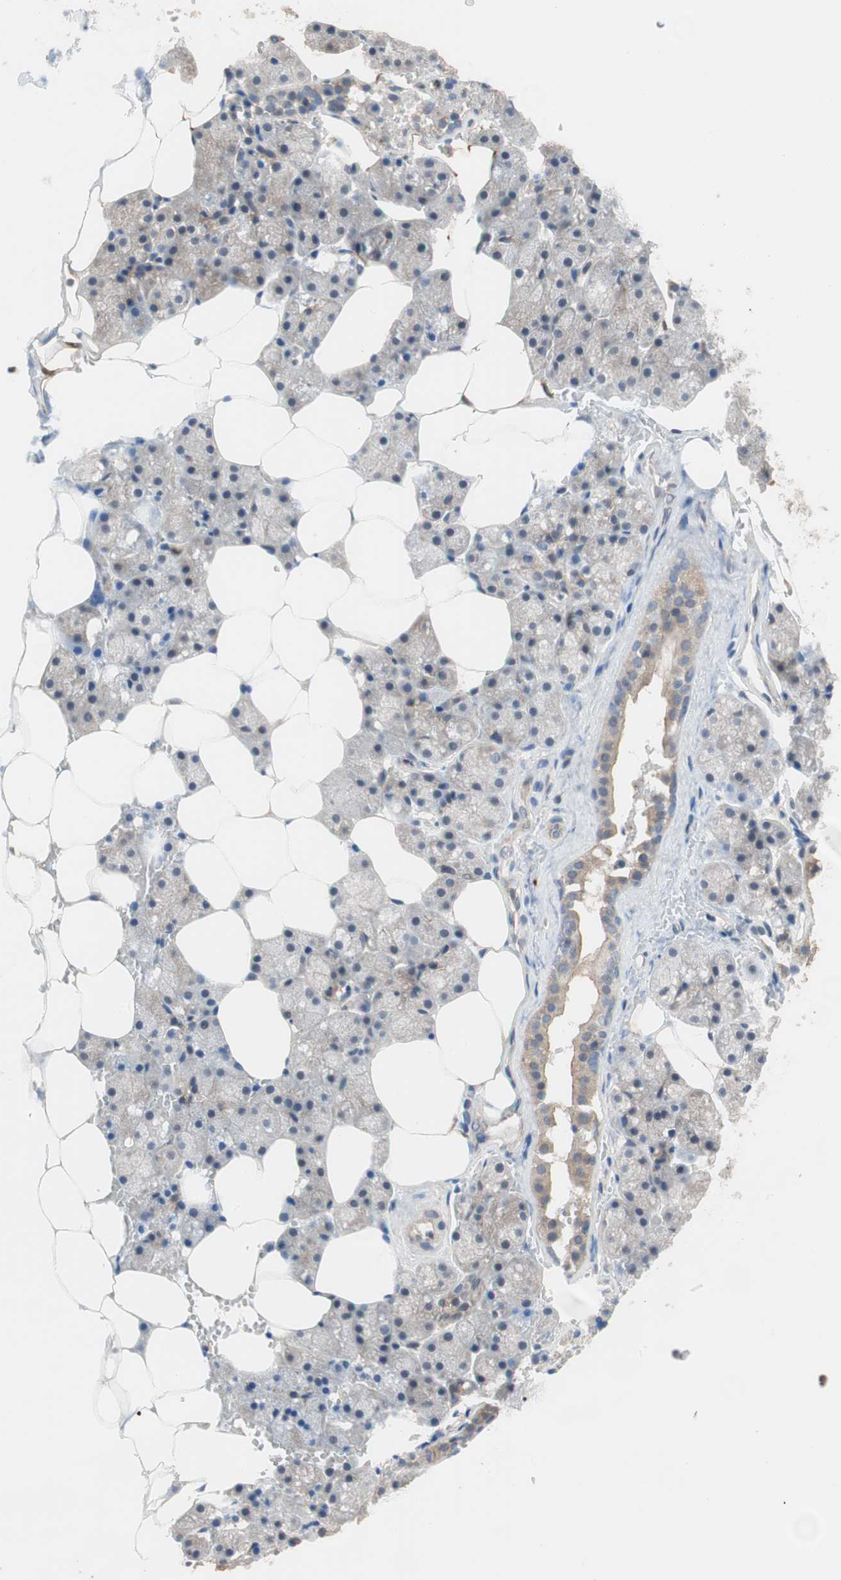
{"staining": {"intensity": "weak", "quantity": "25%-75%", "location": "cytoplasmic/membranous"}, "tissue": "salivary gland", "cell_type": "Glandular cells", "image_type": "normal", "snomed": [{"axis": "morphology", "description": "Normal tissue, NOS"}, {"axis": "topography", "description": "Salivary gland"}], "caption": "Protein expression analysis of benign human salivary gland reveals weak cytoplasmic/membranous positivity in approximately 25%-75% of glandular cells. Nuclei are stained in blue.", "gene": "MAP4K2", "patient": {"sex": "male", "age": 62}}